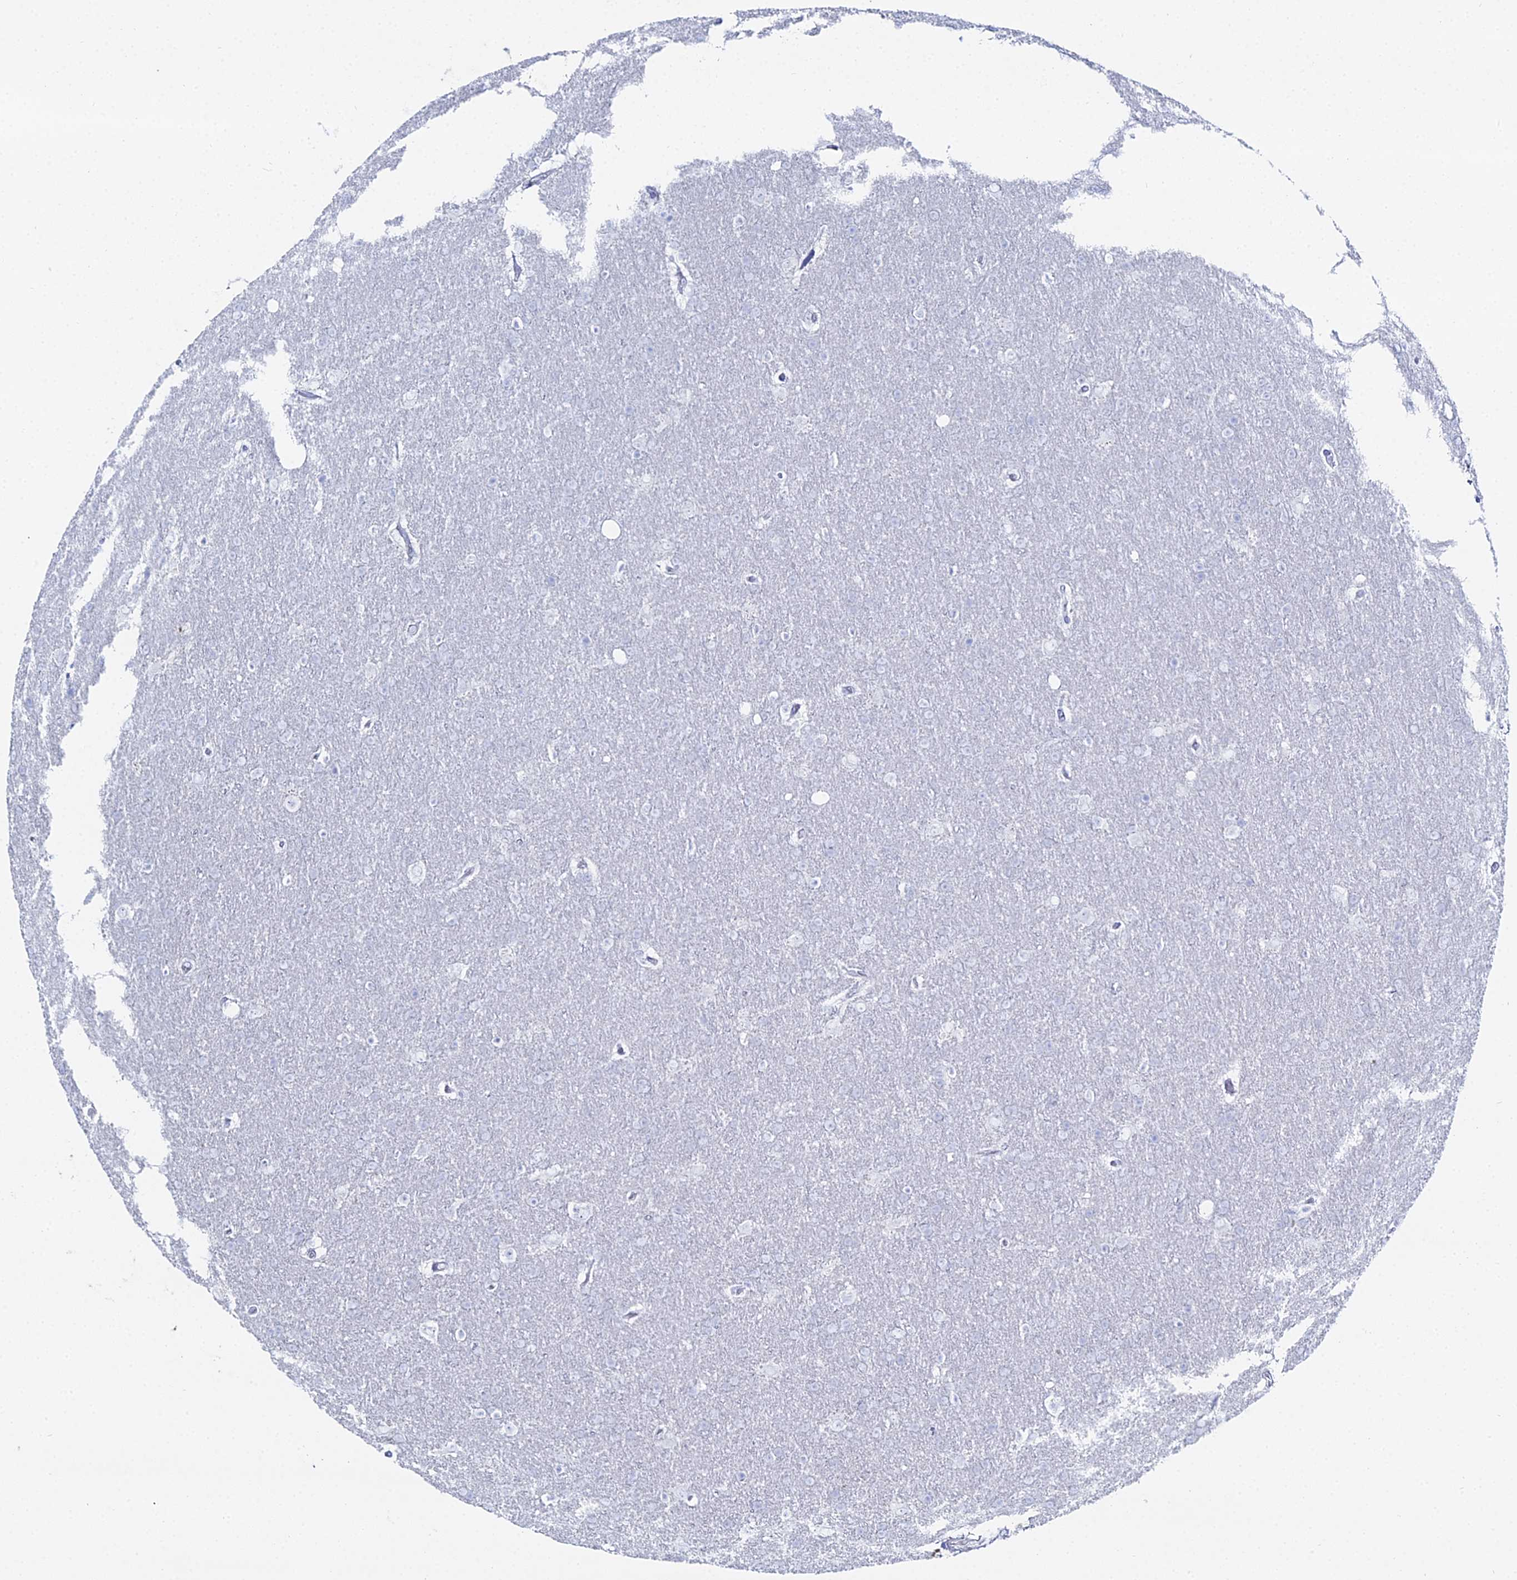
{"staining": {"intensity": "negative", "quantity": "none", "location": "none"}, "tissue": "glioma", "cell_type": "Tumor cells", "image_type": "cancer", "snomed": [{"axis": "morphology", "description": "Glioma, malignant, Low grade"}, {"axis": "topography", "description": "Brain"}], "caption": "The IHC micrograph has no significant expression in tumor cells of malignant glioma (low-grade) tissue.", "gene": "DHX34", "patient": {"sex": "female", "age": 32}}